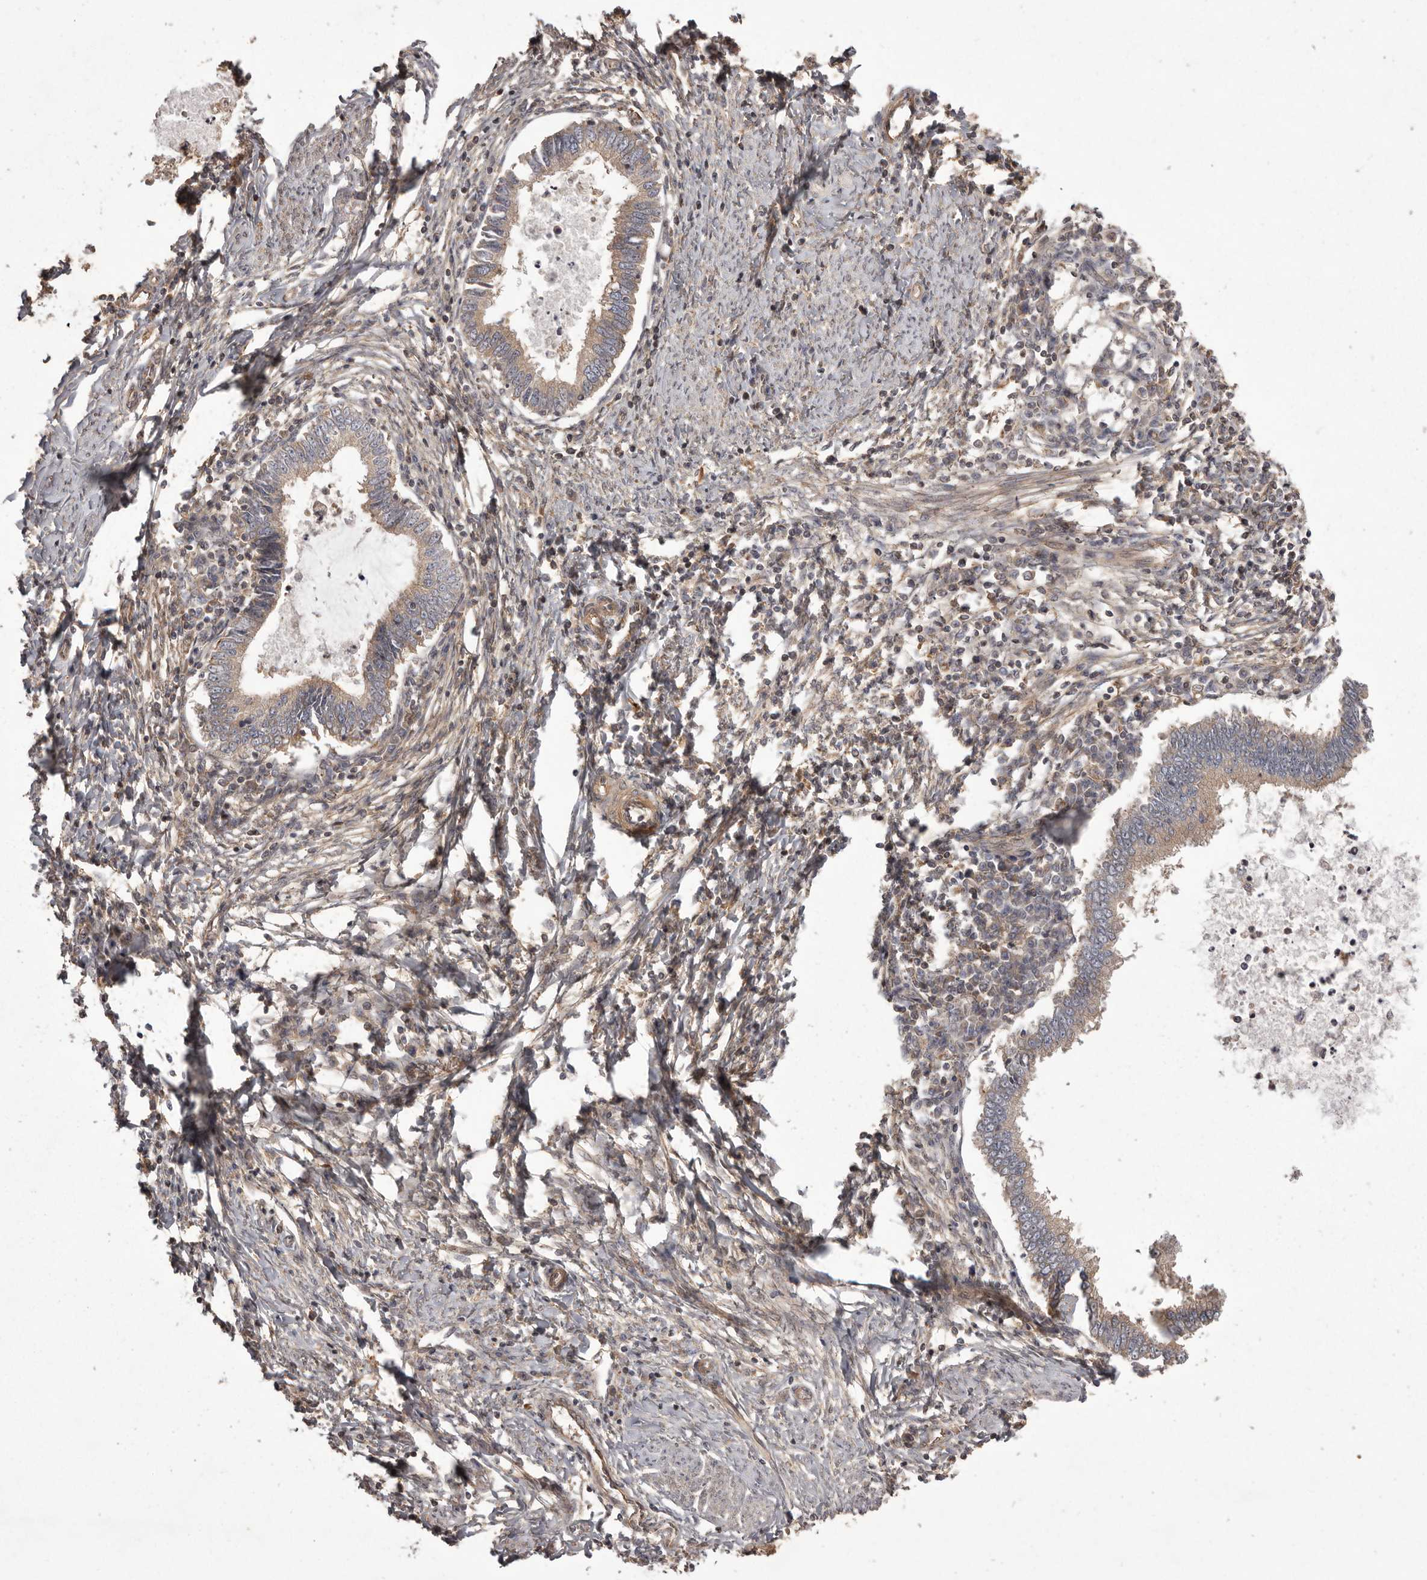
{"staining": {"intensity": "weak", "quantity": ">75%", "location": "cytoplasmic/membranous"}, "tissue": "cervical cancer", "cell_type": "Tumor cells", "image_type": "cancer", "snomed": [{"axis": "morphology", "description": "Adenocarcinoma, NOS"}, {"axis": "topography", "description": "Cervix"}], "caption": "This micrograph displays IHC staining of adenocarcinoma (cervical), with low weak cytoplasmic/membranous staining in approximately >75% of tumor cells.", "gene": "NFKBIA", "patient": {"sex": "female", "age": 36}}